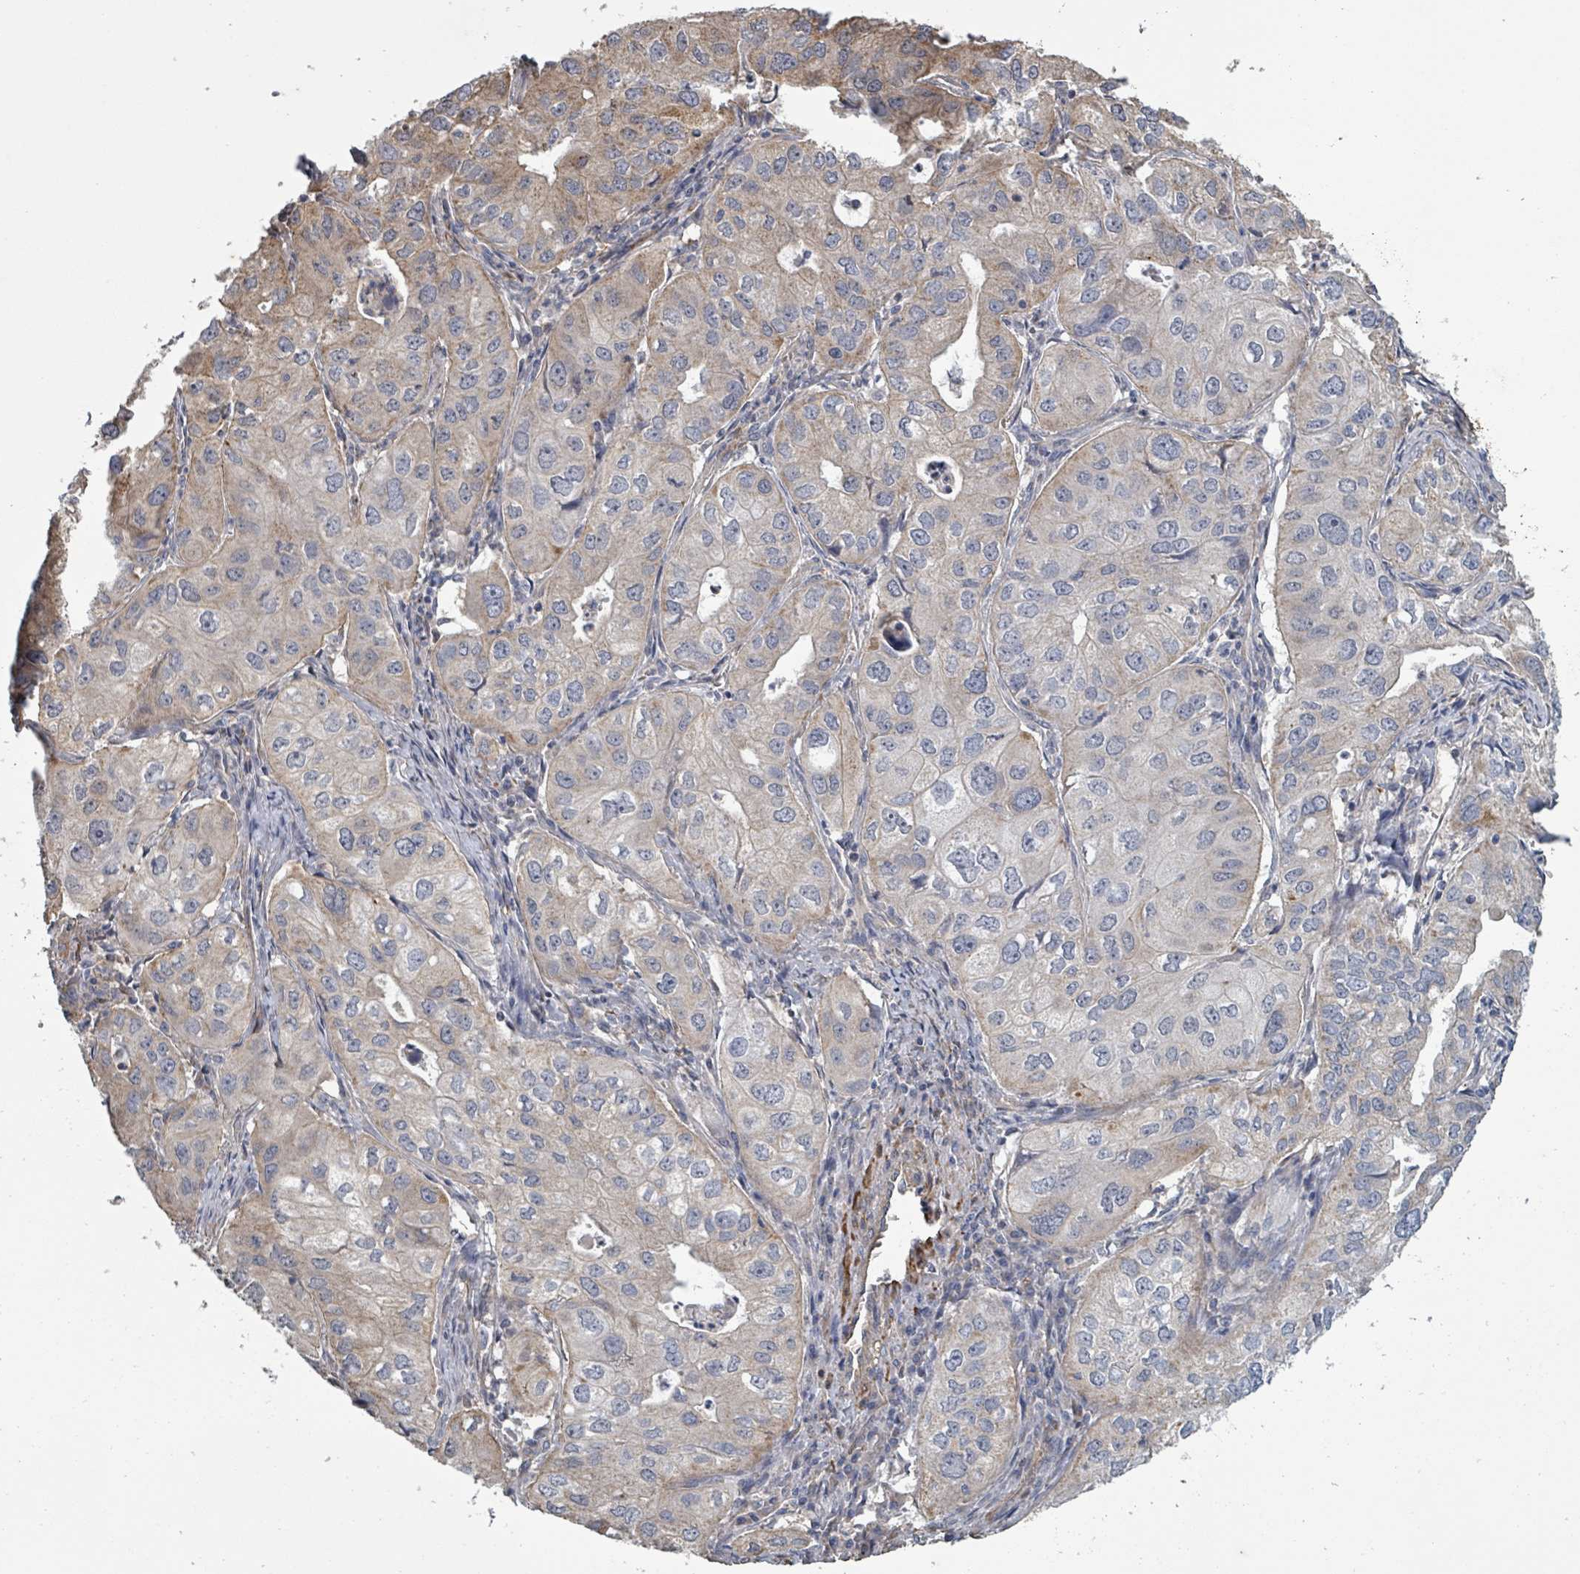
{"staining": {"intensity": "weak", "quantity": "<25%", "location": "cytoplasmic/membranous"}, "tissue": "lung cancer", "cell_type": "Tumor cells", "image_type": "cancer", "snomed": [{"axis": "morphology", "description": "Adenocarcinoma, NOS"}, {"axis": "topography", "description": "Lung"}], "caption": "Immunohistochemistry histopathology image of lung cancer stained for a protein (brown), which exhibits no staining in tumor cells. Brightfield microscopy of immunohistochemistry (IHC) stained with DAB (brown) and hematoxylin (blue), captured at high magnification.", "gene": "ADCK1", "patient": {"sex": "male", "age": 48}}